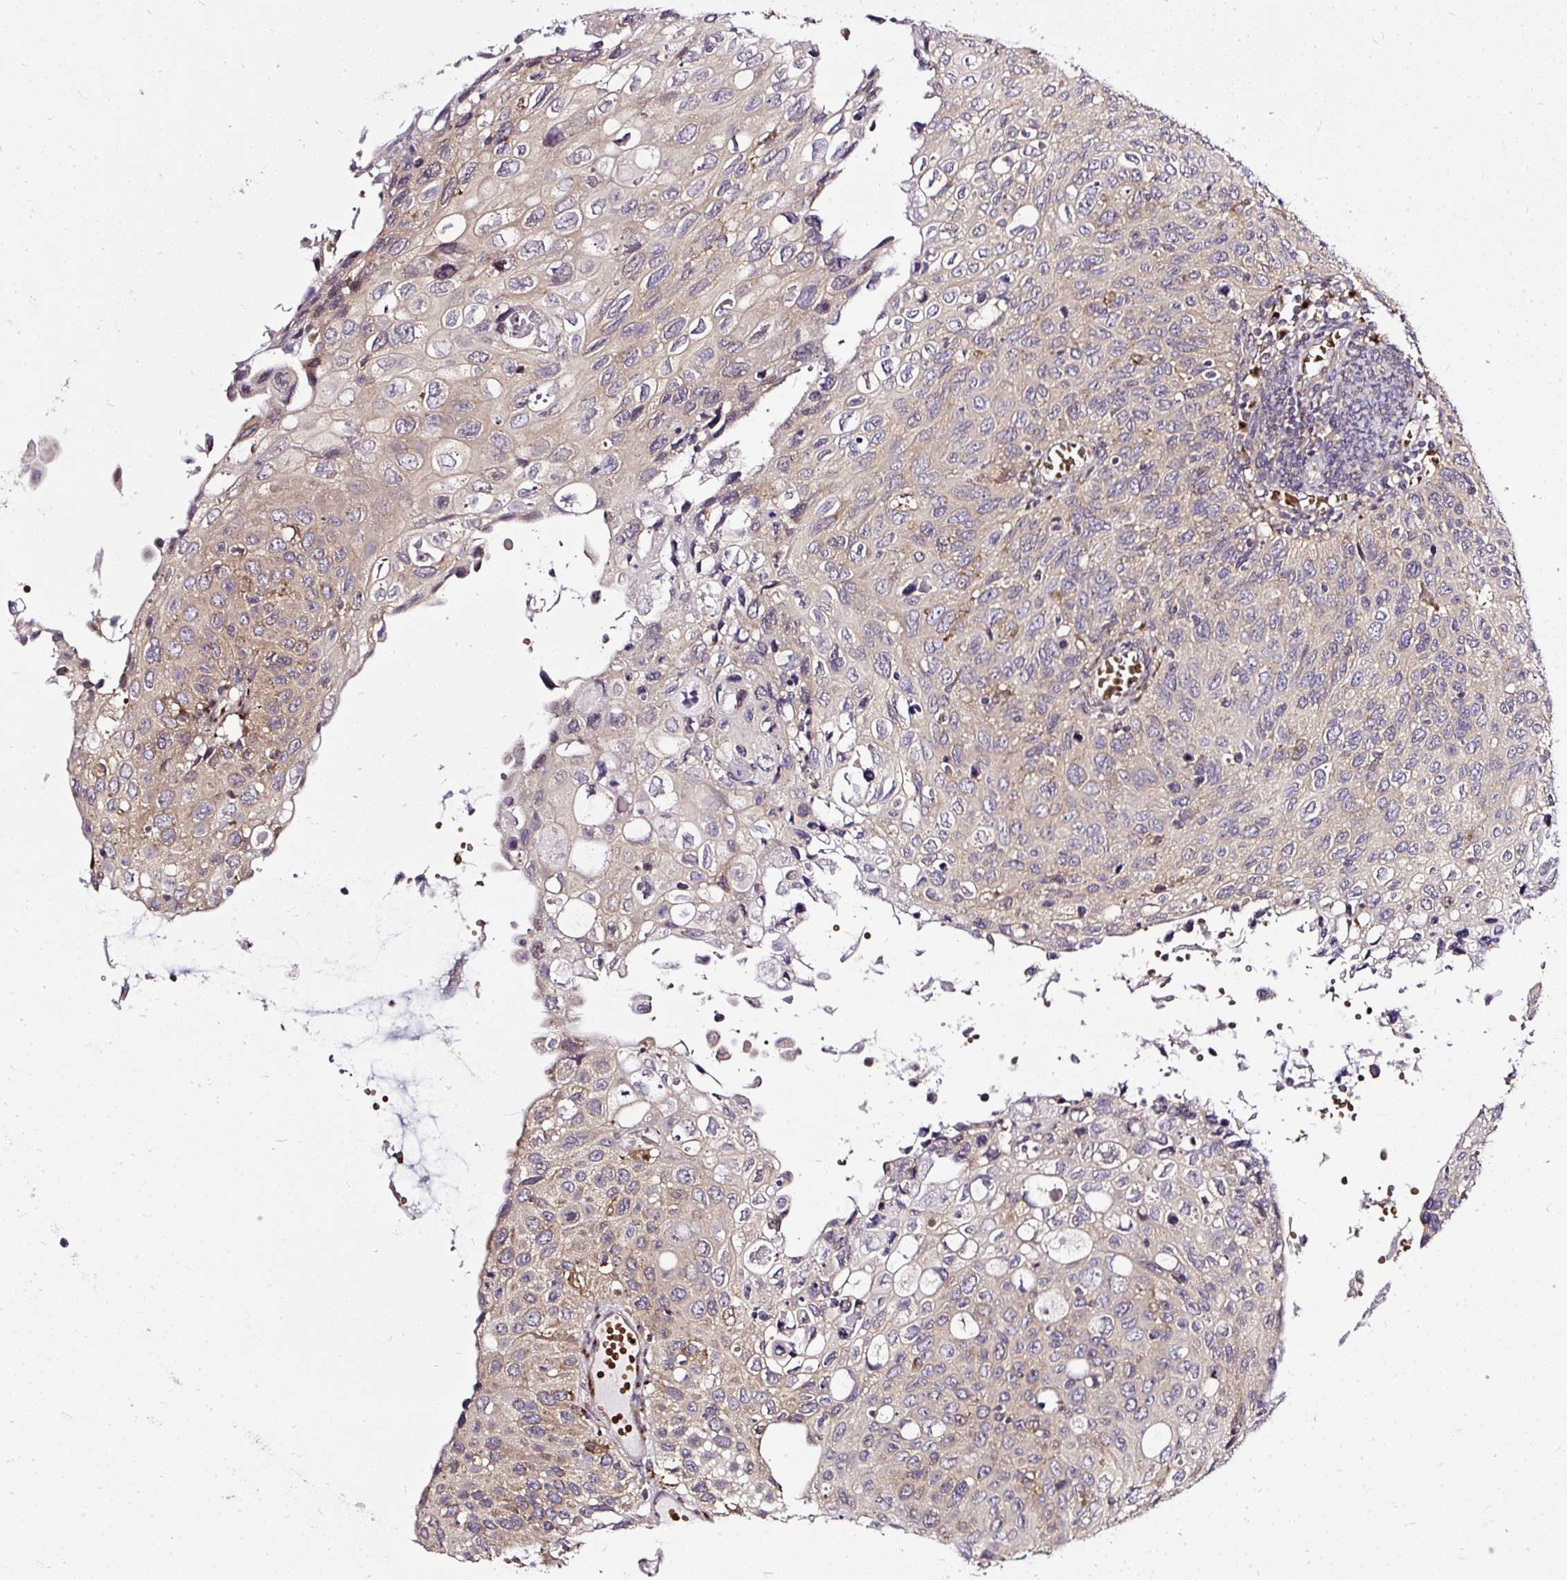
{"staining": {"intensity": "weak", "quantity": "<25%", "location": "cytoplasmic/membranous"}, "tissue": "cervical cancer", "cell_type": "Tumor cells", "image_type": "cancer", "snomed": [{"axis": "morphology", "description": "Squamous cell carcinoma, NOS"}, {"axis": "topography", "description": "Cervix"}], "caption": "Immunohistochemistry histopathology image of neoplastic tissue: human squamous cell carcinoma (cervical) stained with DAB shows no significant protein positivity in tumor cells.", "gene": "SMC4", "patient": {"sex": "female", "age": 70}}